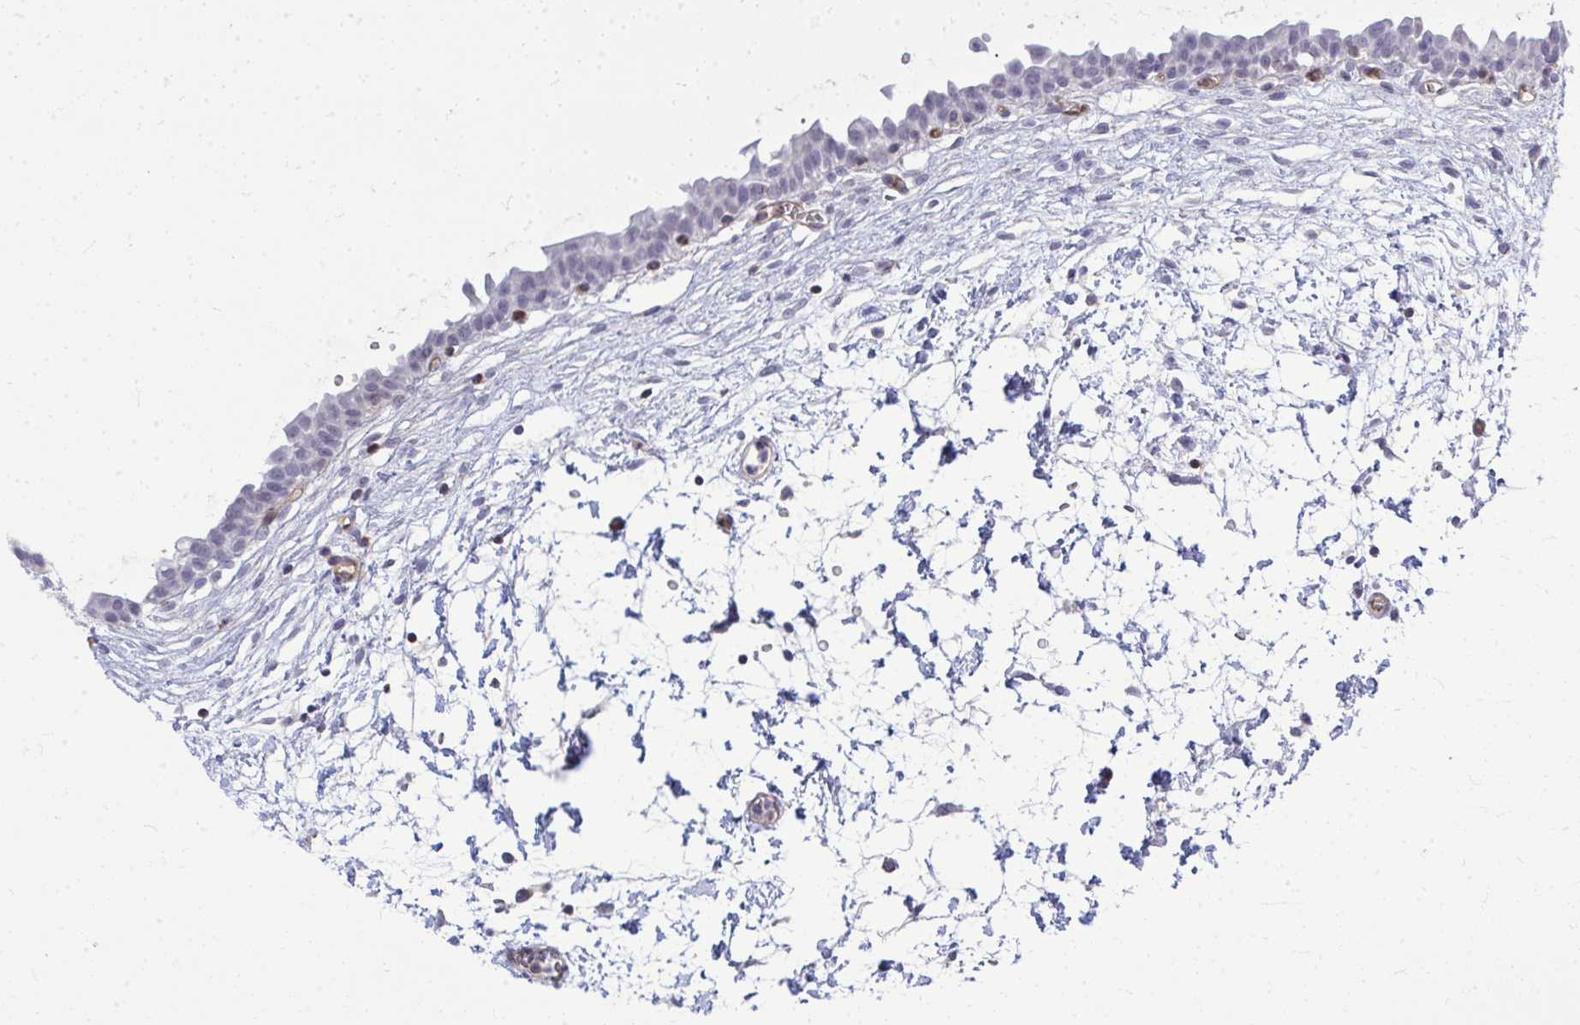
{"staining": {"intensity": "weak", "quantity": "<25%", "location": "nuclear"}, "tissue": "urinary bladder", "cell_type": "Urothelial cells", "image_type": "normal", "snomed": [{"axis": "morphology", "description": "Normal tissue, NOS"}, {"axis": "topography", "description": "Urinary bladder"}], "caption": "Immunohistochemistry (IHC) micrograph of normal urinary bladder: urinary bladder stained with DAB (3,3'-diaminobenzidine) displays no significant protein positivity in urothelial cells.", "gene": "FOXN3", "patient": {"sex": "male", "age": 37}}